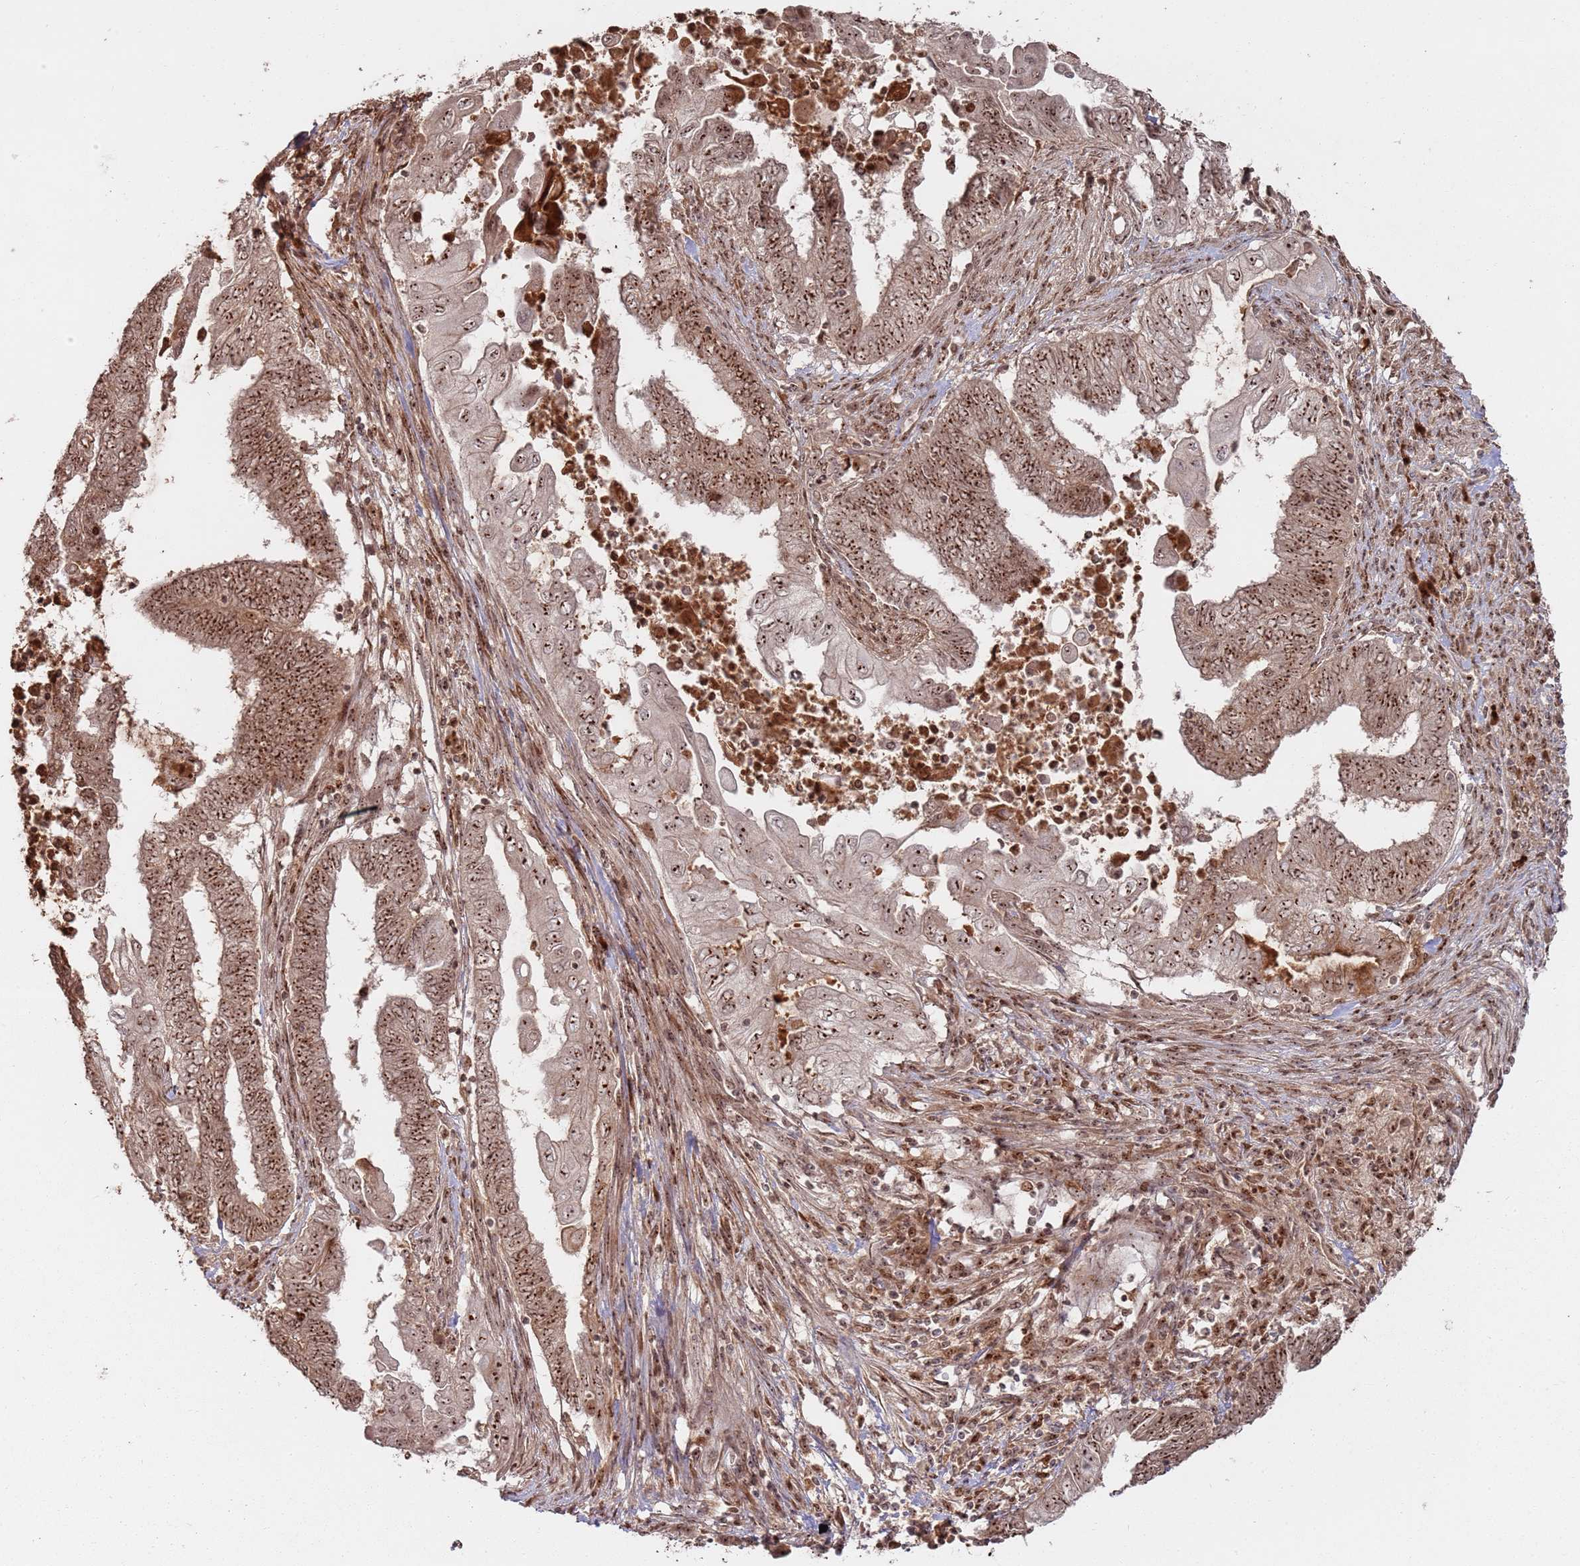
{"staining": {"intensity": "moderate", "quantity": ">75%", "location": "nuclear"}, "tissue": "endometrial cancer", "cell_type": "Tumor cells", "image_type": "cancer", "snomed": [{"axis": "morphology", "description": "Adenocarcinoma, NOS"}, {"axis": "topography", "description": "Uterus"}, {"axis": "topography", "description": "Endometrium"}], "caption": "Endometrial cancer stained for a protein (brown) exhibits moderate nuclear positive positivity in about >75% of tumor cells.", "gene": "UTP11", "patient": {"sex": "female", "age": 70}}